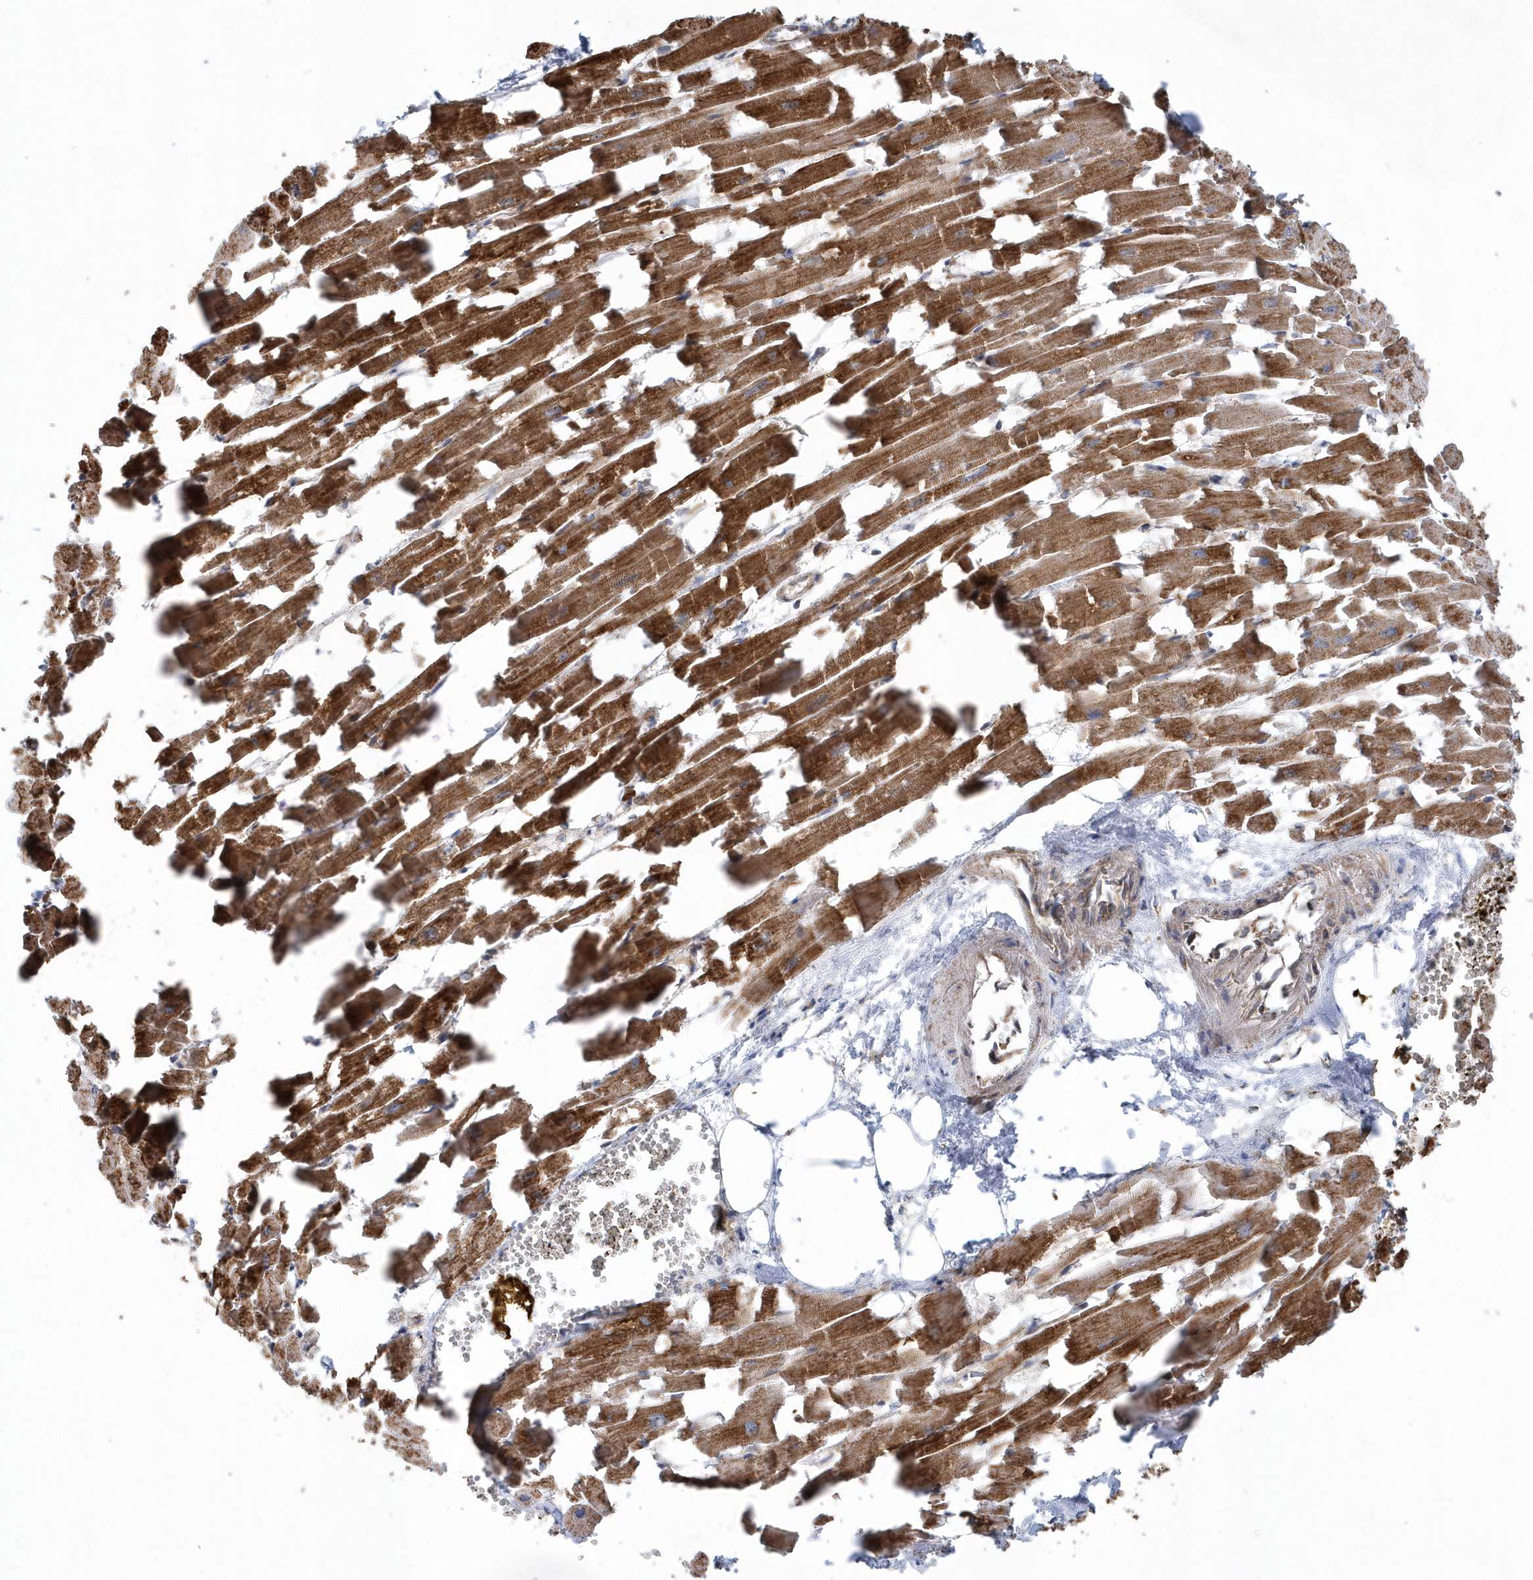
{"staining": {"intensity": "strong", "quantity": ">75%", "location": "cytoplasmic/membranous"}, "tissue": "heart muscle", "cell_type": "Cardiomyocytes", "image_type": "normal", "snomed": [{"axis": "morphology", "description": "Normal tissue, NOS"}, {"axis": "topography", "description": "Heart"}], "caption": "High-magnification brightfield microscopy of benign heart muscle stained with DAB (brown) and counterstained with hematoxylin (blue). cardiomyocytes exhibit strong cytoplasmic/membranous staining is seen in about>75% of cells.", "gene": "PPP1R7", "patient": {"sex": "female", "age": 64}}